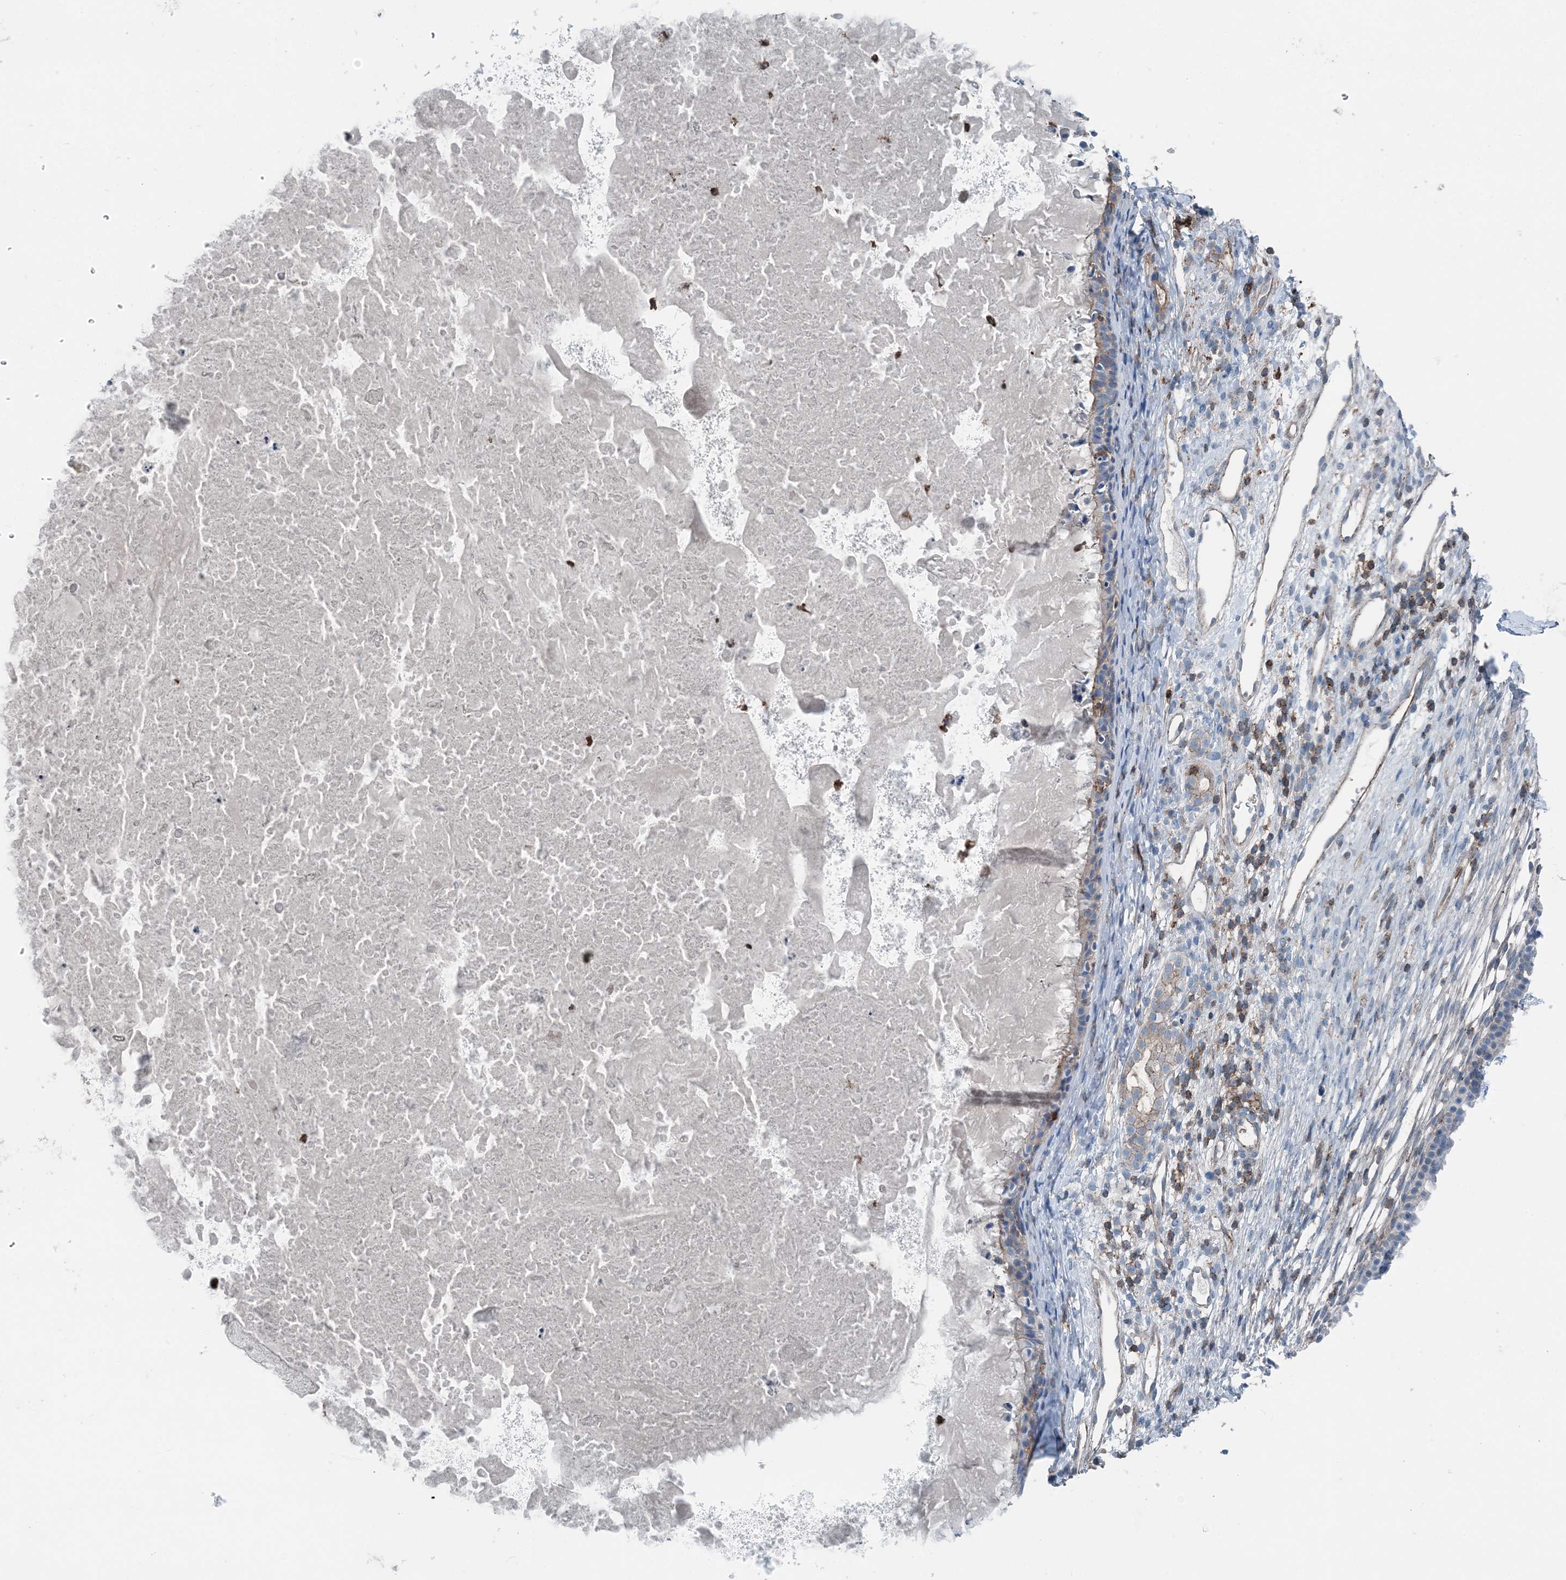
{"staining": {"intensity": "negative", "quantity": "none", "location": "none"}, "tissue": "nasopharynx", "cell_type": "Respiratory epithelial cells", "image_type": "normal", "snomed": [{"axis": "morphology", "description": "Normal tissue, NOS"}, {"axis": "topography", "description": "Nasopharynx"}], "caption": "High power microscopy micrograph of an immunohistochemistry (IHC) micrograph of normal nasopharynx, revealing no significant expression in respiratory epithelial cells.", "gene": "CFL1", "patient": {"sex": "male", "age": 22}}